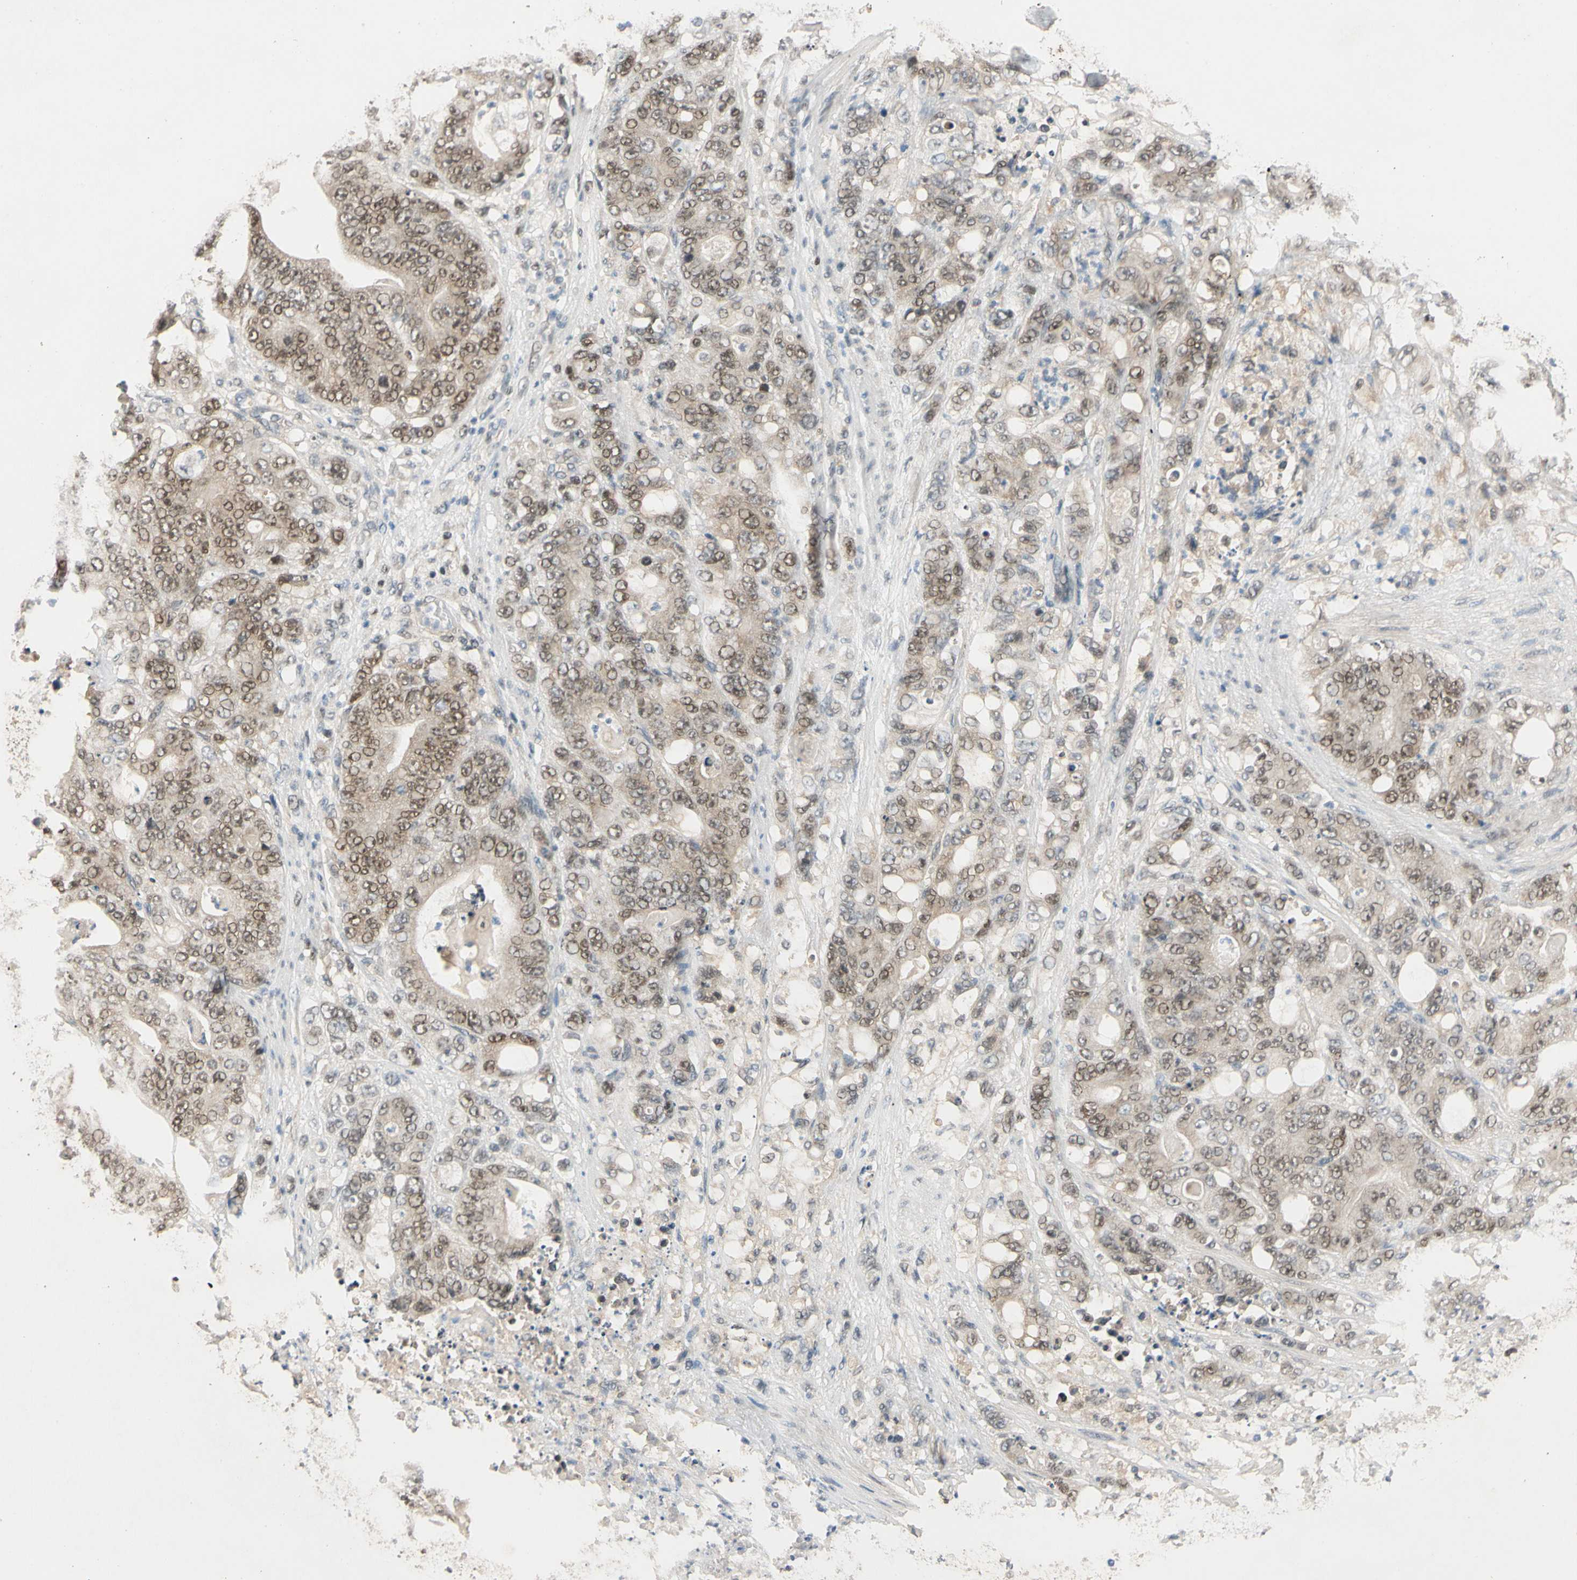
{"staining": {"intensity": "moderate", "quantity": ">75%", "location": "cytoplasmic/membranous,nuclear"}, "tissue": "stomach cancer", "cell_type": "Tumor cells", "image_type": "cancer", "snomed": [{"axis": "morphology", "description": "Adenocarcinoma, NOS"}, {"axis": "topography", "description": "Stomach"}], "caption": "Immunohistochemistry (IHC) photomicrograph of human adenocarcinoma (stomach) stained for a protein (brown), which shows medium levels of moderate cytoplasmic/membranous and nuclear expression in approximately >75% of tumor cells.", "gene": "RIOX2", "patient": {"sex": "female", "age": 73}}